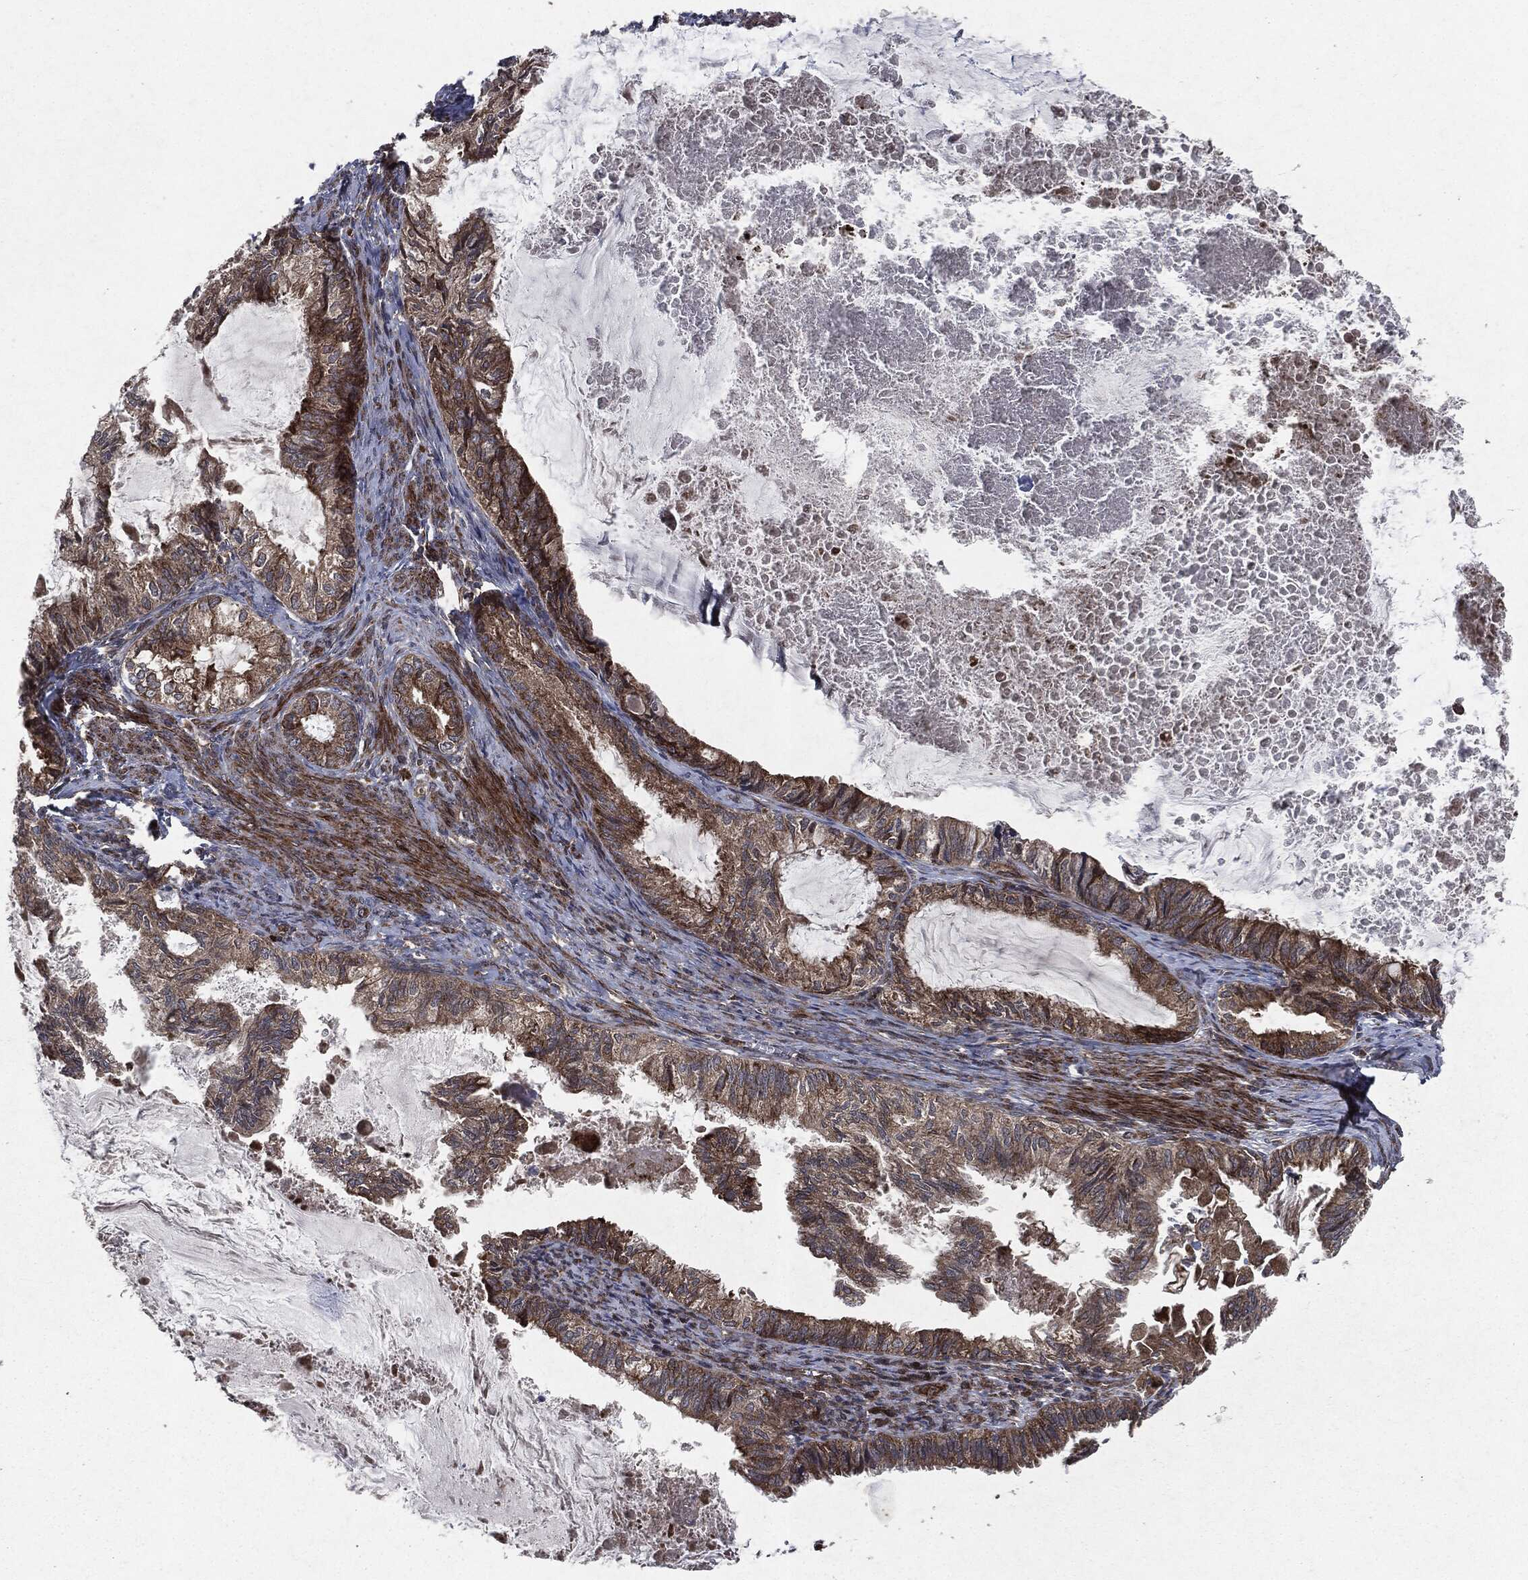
{"staining": {"intensity": "strong", "quantity": "<25%", "location": "cytoplasmic/membranous"}, "tissue": "endometrial cancer", "cell_type": "Tumor cells", "image_type": "cancer", "snomed": [{"axis": "morphology", "description": "Adenocarcinoma, NOS"}, {"axis": "topography", "description": "Endometrium"}], "caption": "Brown immunohistochemical staining in human adenocarcinoma (endometrial) demonstrates strong cytoplasmic/membranous positivity in about <25% of tumor cells.", "gene": "RAF1", "patient": {"sex": "female", "age": 86}}